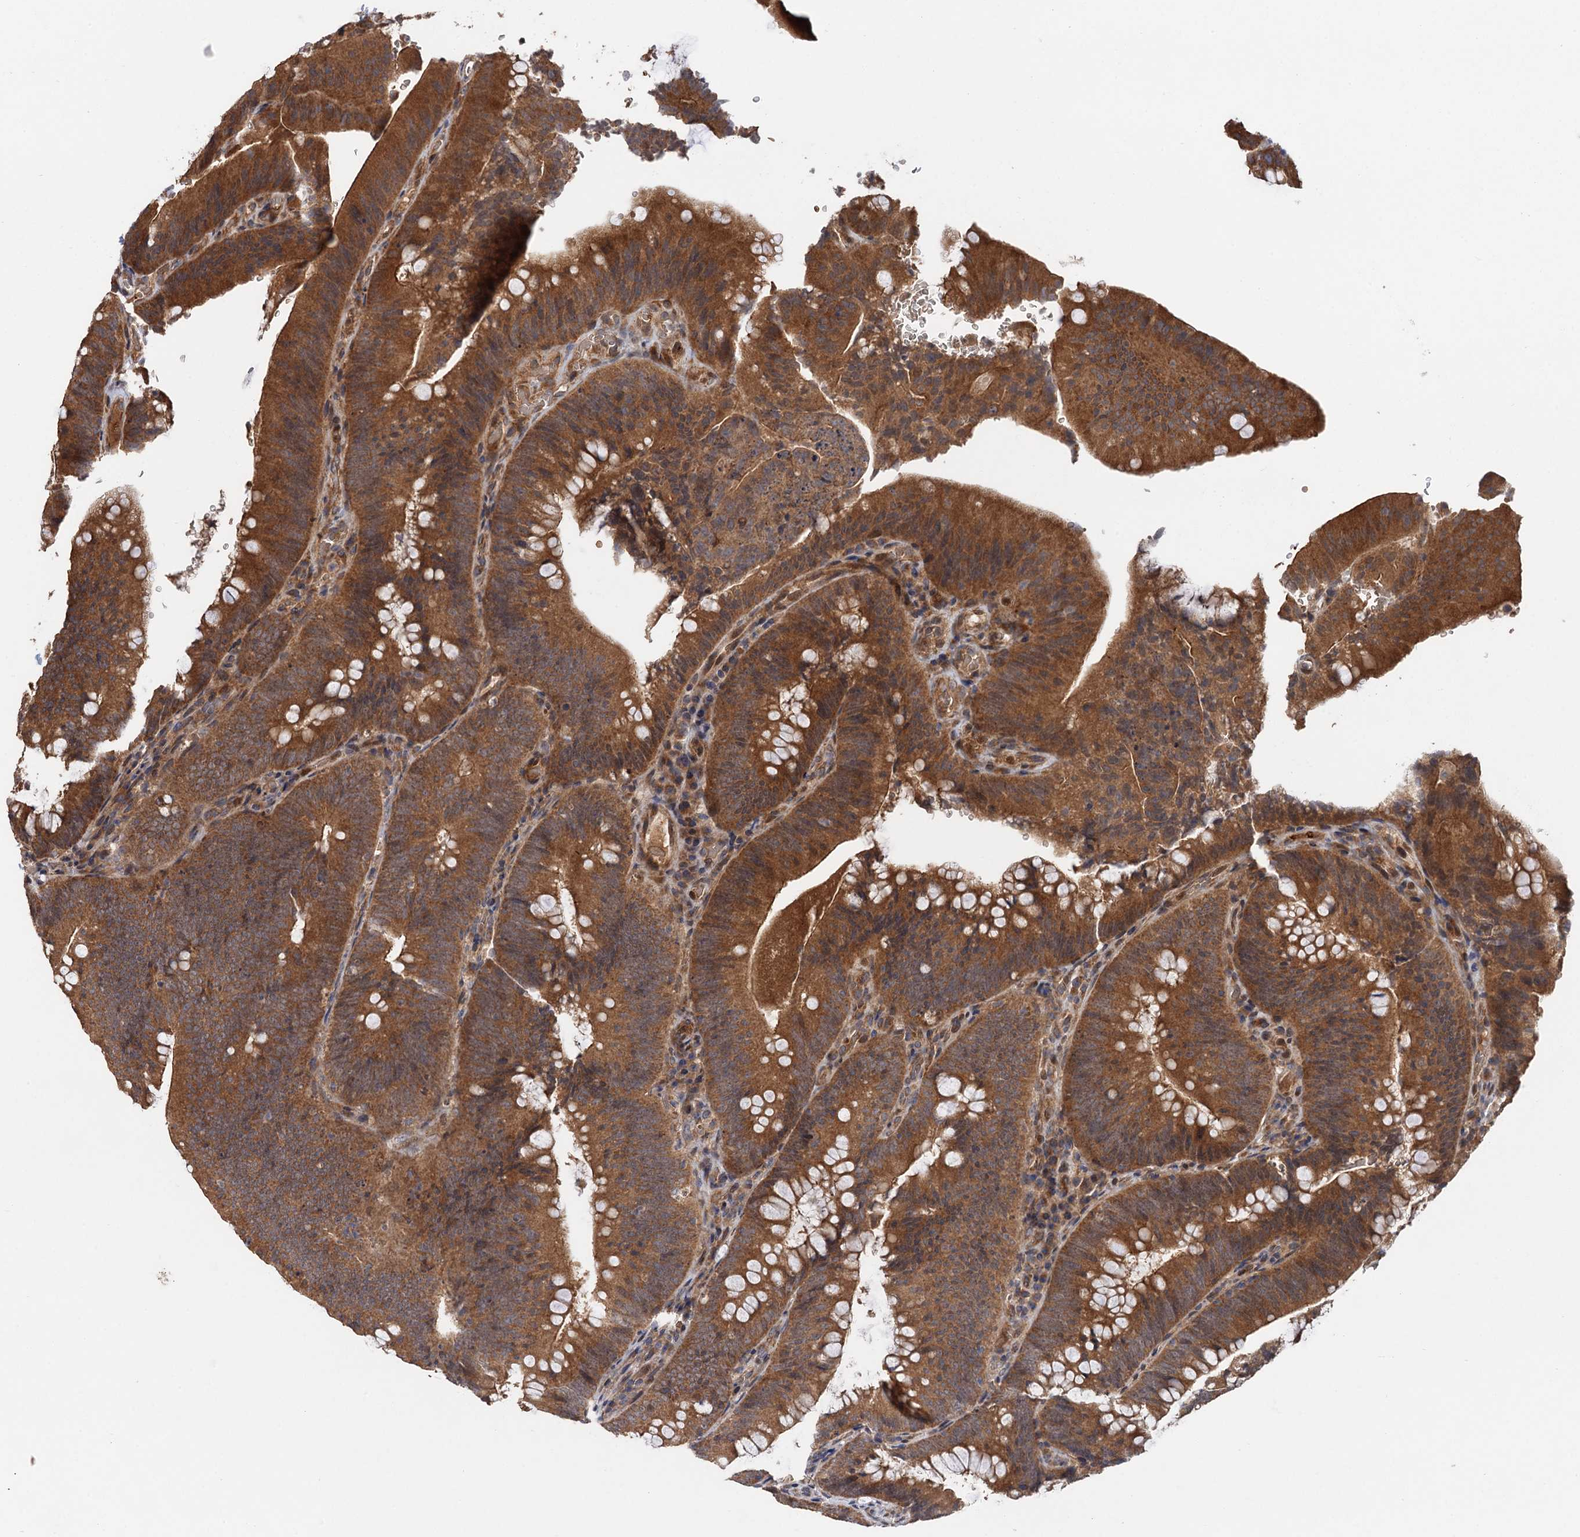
{"staining": {"intensity": "moderate", "quantity": ">75%", "location": "cytoplasmic/membranous"}, "tissue": "colorectal cancer", "cell_type": "Tumor cells", "image_type": "cancer", "snomed": [{"axis": "morphology", "description": "Normal tissue, NOS"}, {"axis": "topography", "description": "Colon"}], "caption": "IHC micrograph of neoplastic tissue: colorectal cancer stained using immunohistochemistry shows medium levels of moderate protein expression localized specifically in the cytoplasmic/membranous of tumor cells, appearing as a cytoplasmic/membranous brown color.", "gene": "SNX32", "patient": {"sex": "female", "age": 82}}